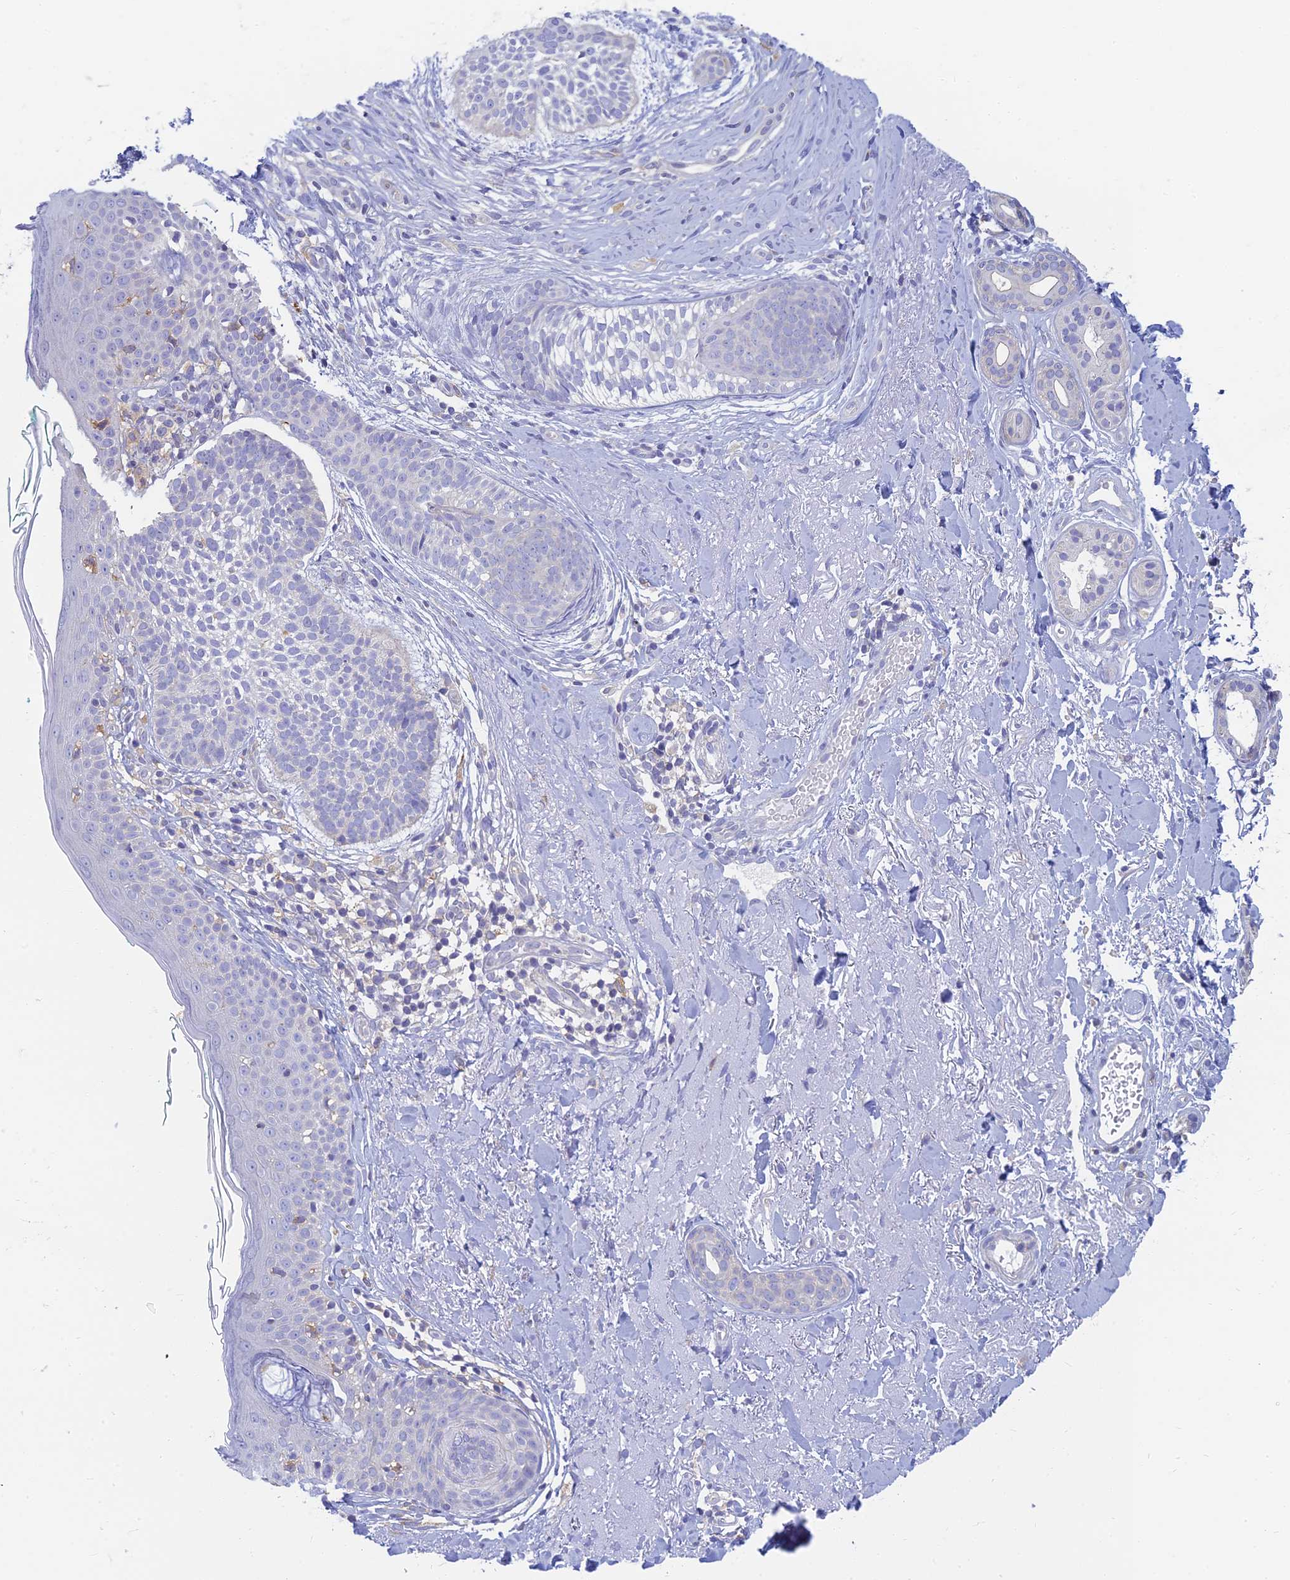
{"staining": {"intensity": "negative", "quantity": "none", "location": "none"}, "tissue": "skin cancer", "cell_type": "Tumor cells", "image_type": "cancer", "snomed": [{"axis": "morphology", "description": "Basal cell carcinoma"}, {"axis": "topography", "description": "Skin"}], "caption": "A high-resolution photomicrograph shows immunohistochemistry staining of skin cancer, which reveals no significant expression in tumor cells.", "gene": "STRN4", "patient": {"sex": "male", "age": 71}}